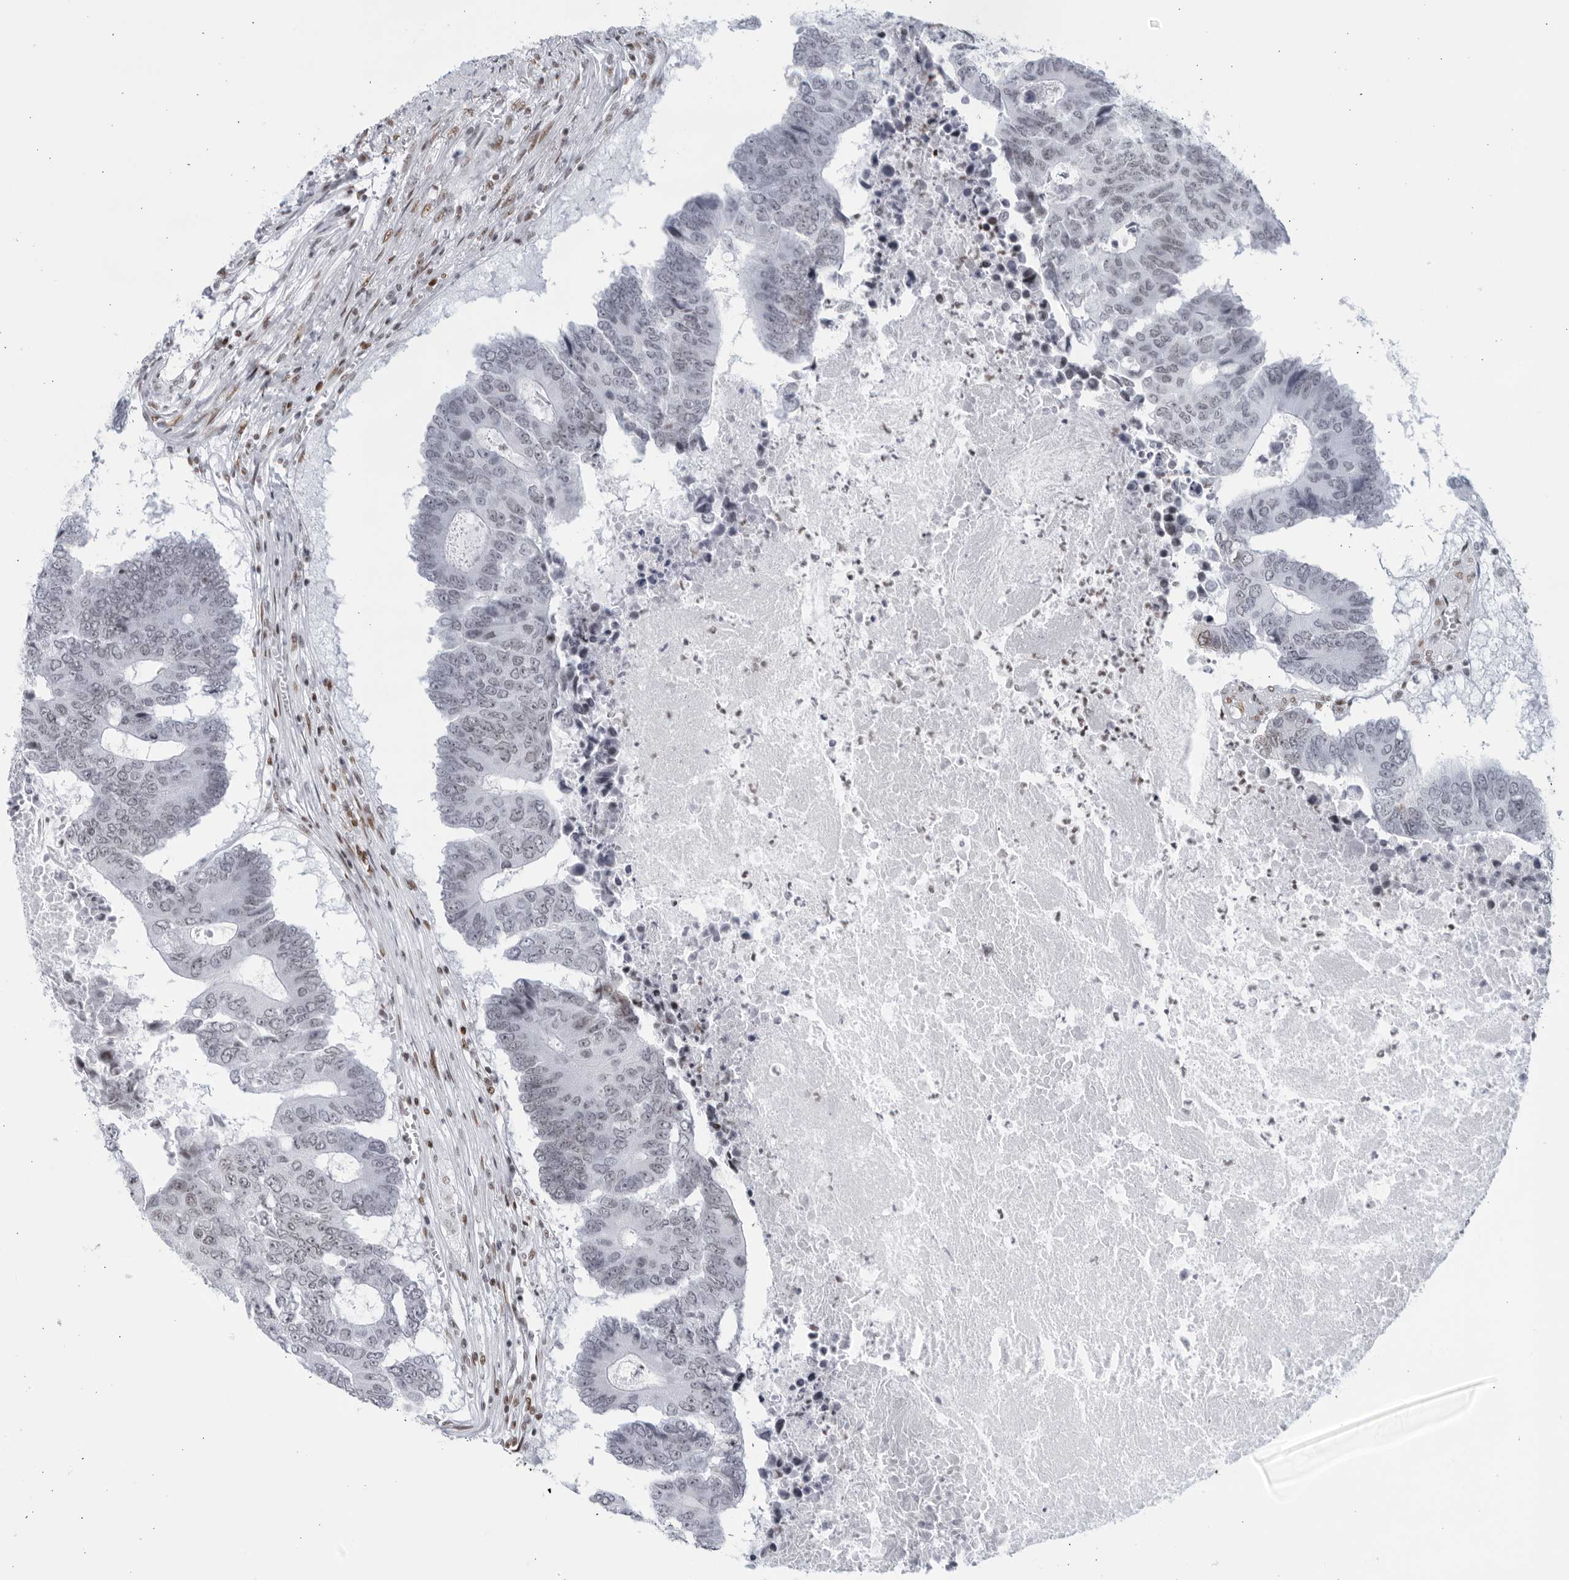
{"staining": {"intensity": "weak", "quantity": "<25%", "location": "nuclear"}, "tissue": "colorectal cancer", "cell_type": "Tumor cells", "image_type": "cancer", "snomed": [{"axis": "morphology", "description": "Adenocarcinoma, NOS"}, {"axis": "topography", "description": "Colon"}], "caption": "The histopathology image demonstrates no significant positivity in tumor cells of colorectal cancer (adenocarcinoma). (Immunohistochemistry (ihc), brightfield microscopy, high magnification).", "gene": "HP1BP3", "patient": {"sex": "male", "age": 87}}